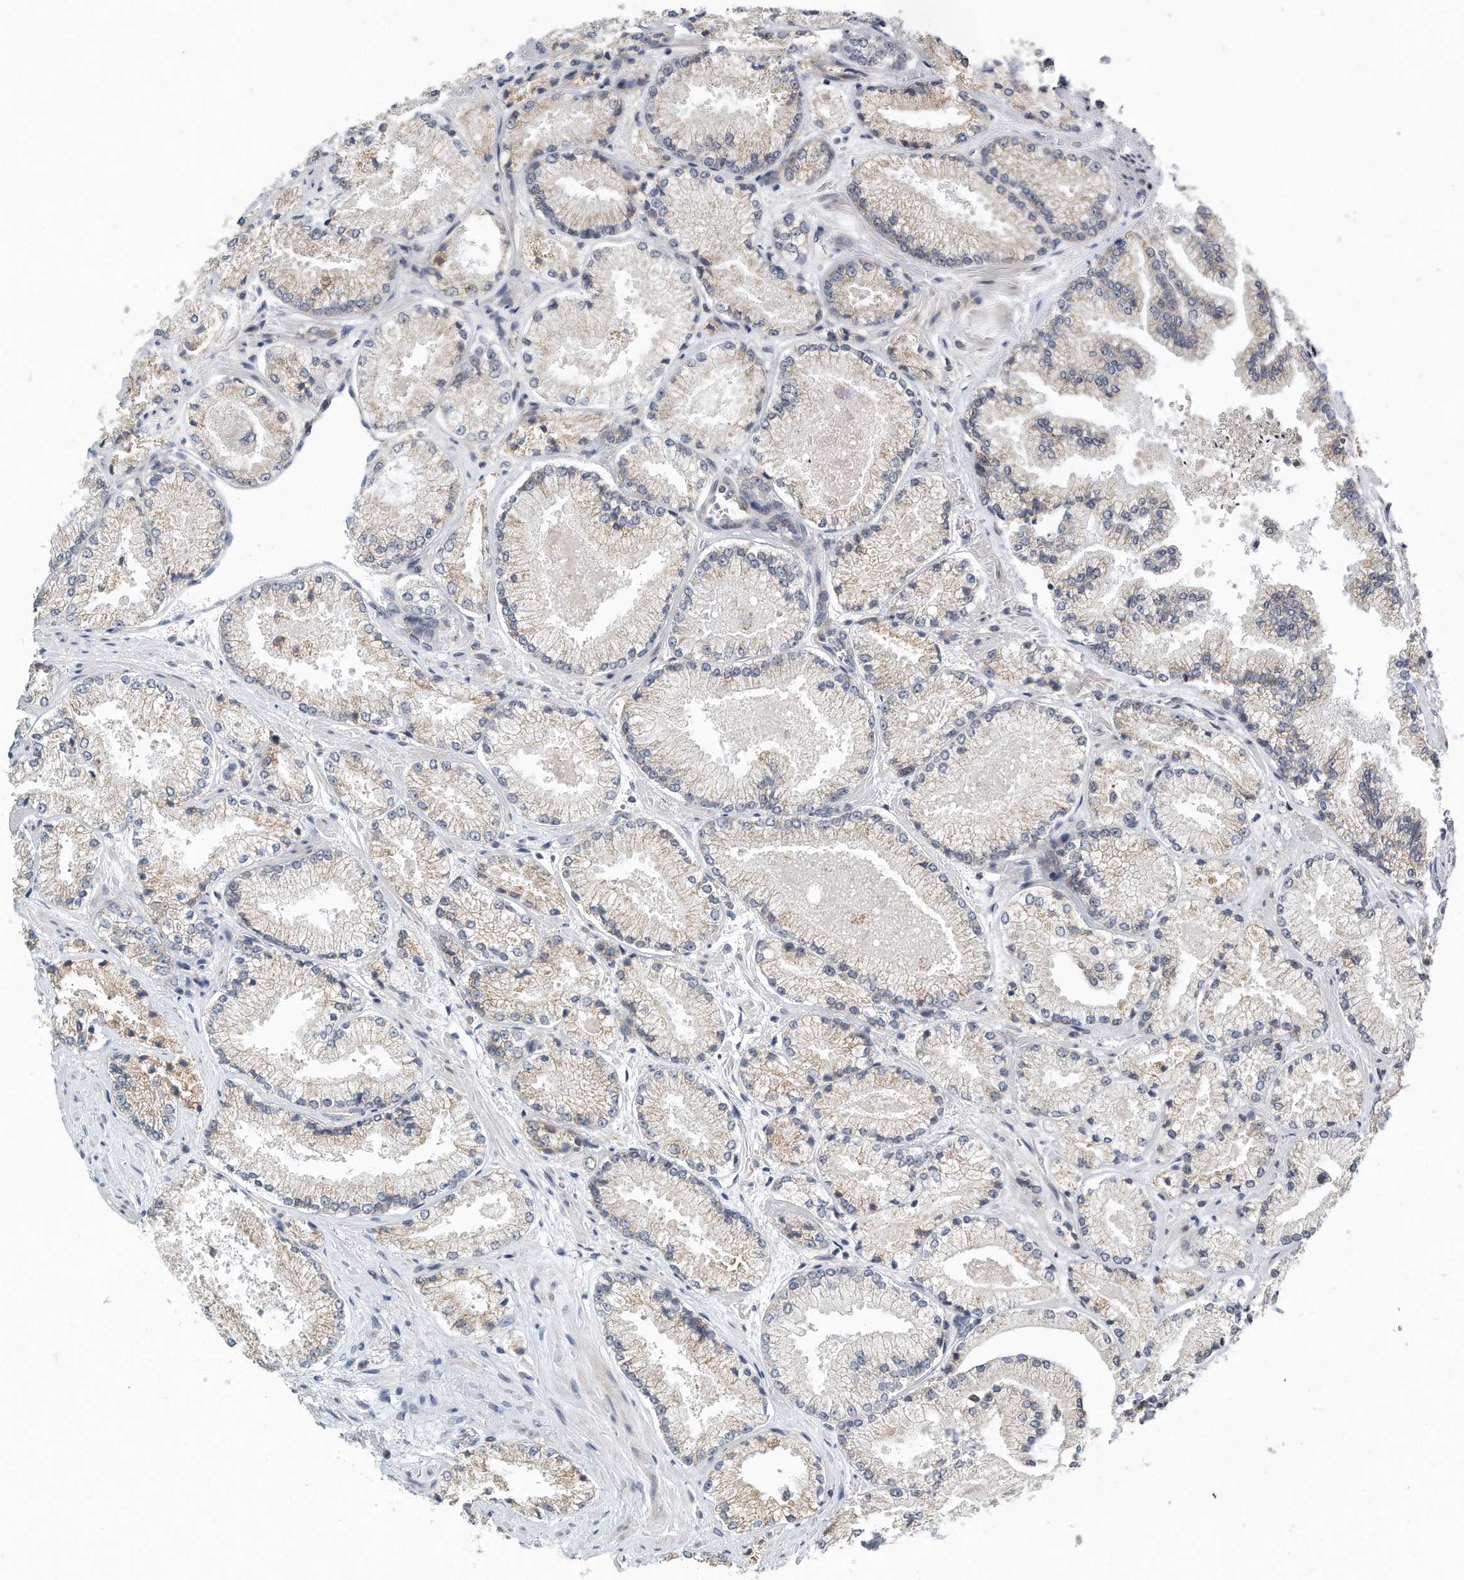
{"staining": {"intensity": "weak", "quantity": "<25%", "location": "cytoplasmic/membranous"}, "tissue": "prostate cancer", "cell_type": "Tumor cells", "image_type": "cancer", "snomed": [{"axis": "morphology", "description": "Adenocarcinoma, High grade"}, {"axis": "topography", "description": "Prostate"}], "caption": "DAB (3,3'-diaminobenzidine) immunohistochemical staining of prostate cancer (adenocarcinoma (high-grade)) shows no significant expression in tumor cells.", "gene": "VLDLR", "patient": {"sex": "male", "age": 73}}